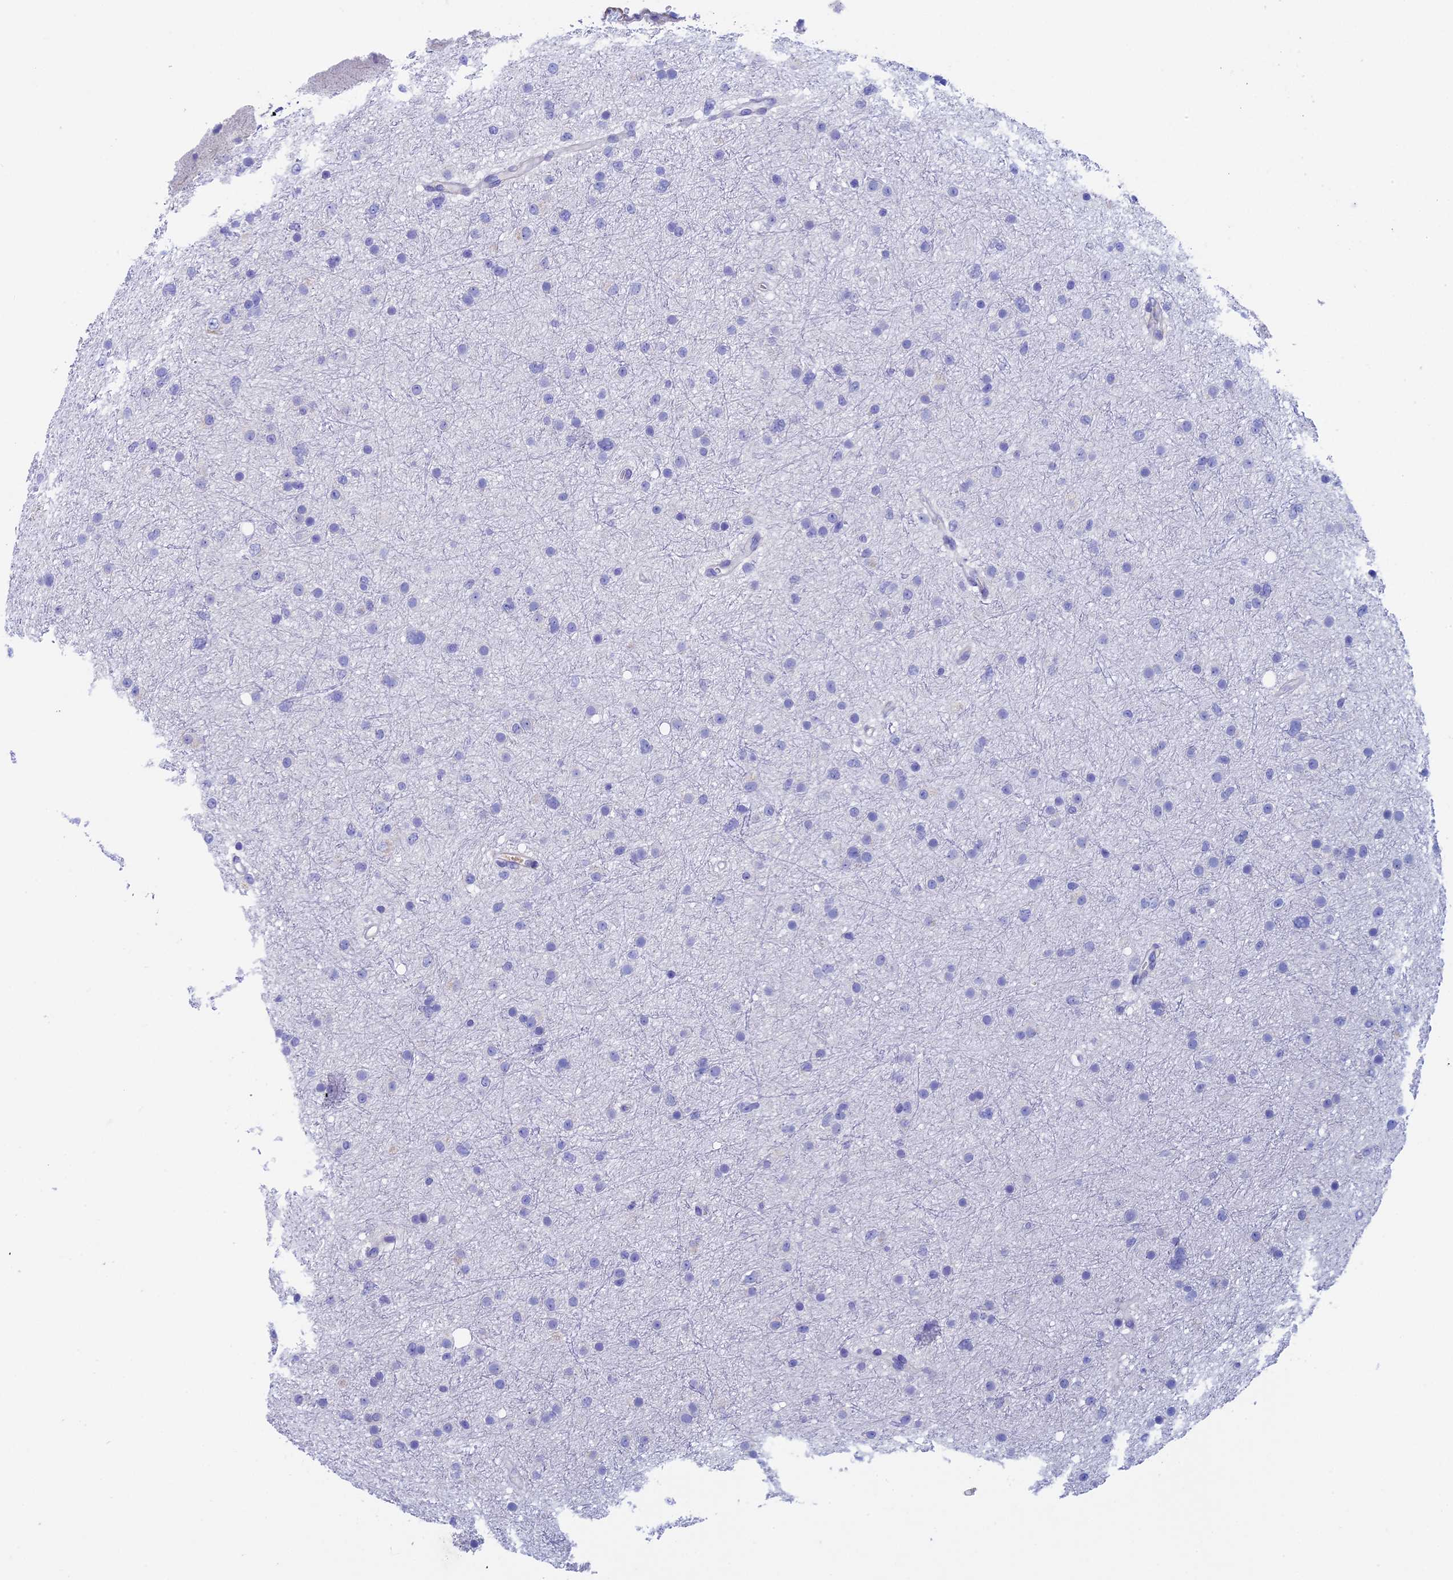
{"staining": {"intensity": "negative", "quantity": "none", "location": "none"}, "tissue": "glioma", "cell_type": "Tumor cells", "image_type": "cancer", "snomed": [{"axis": "morphology", "description": "Glioma, malignant, Low grade"}, {"axis": "topography", "description": "Cerebral cortex"}], "caption": "The immunohistochemistry (IHC) histopathology image has no significant positivity in tumor cells of low-grade glioma (malignant) tissue. (DAB (3,3'-diaminobenzidine) immunohistochemistry, high magnification).", "gene": "ADH7", "patient": {"sex": "female", "age": 39}}